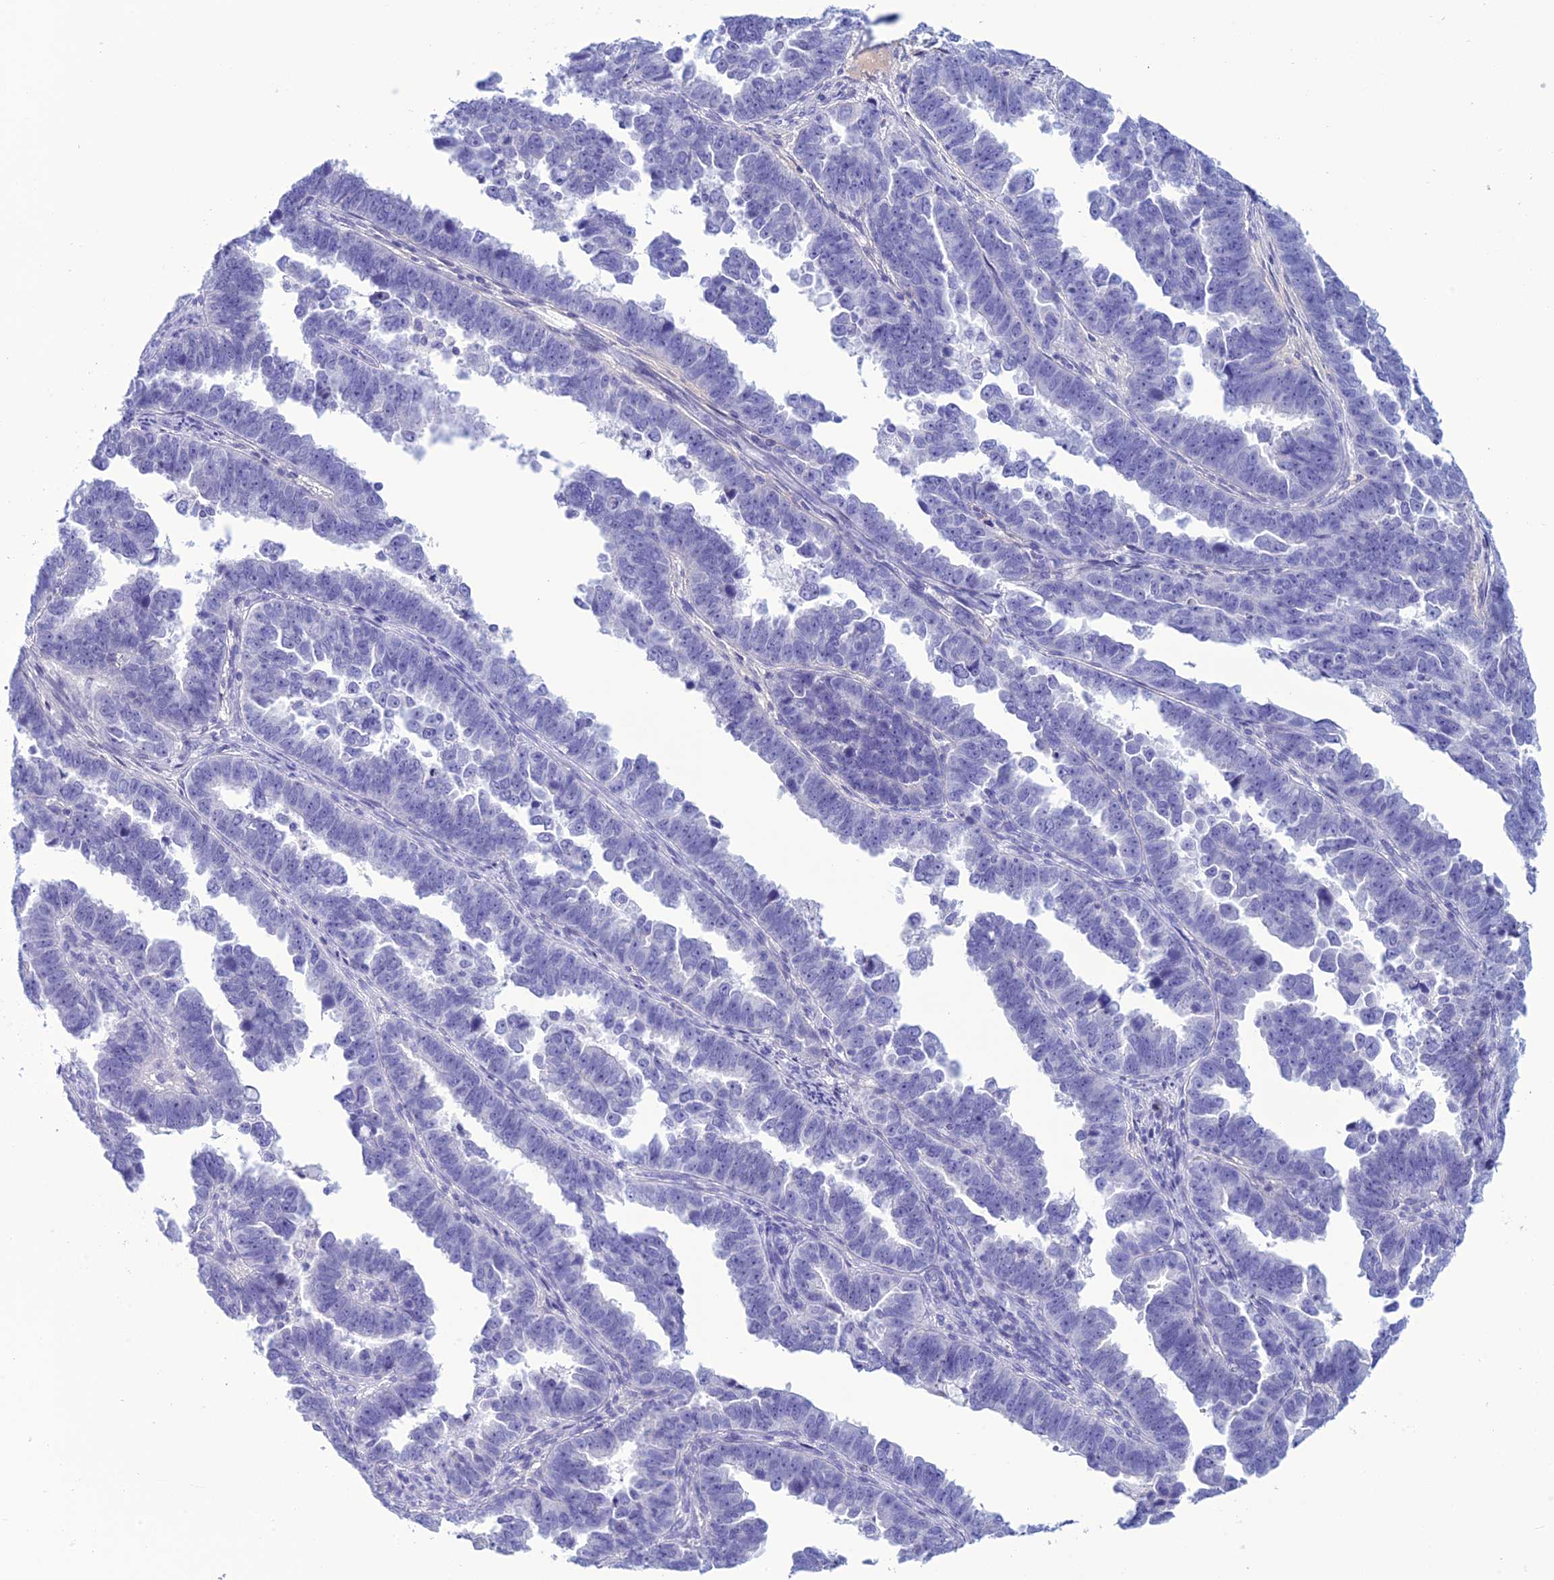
{"staining": {"intensity": "negative", "quantity": "none", "location": "none"}, "tissue": "endometrial cancer", "cell_type": "Tumor cells", "image_type": "cancer", "snomed": [{"axis": "morphology", "description": "Adenocarcinoma, NOS"}, {"axis": "topography", "description": "Endometrium"}], "caption": "High magnification brightfield microscopy of endometrial cancer (adenocarcinoma) stained with DAB (brown) and counterstained with hematoxylin (blue): tumor cells show no significant staining.", "gene": "BBS2", "patient": {"sex": "female", "age": 75}}